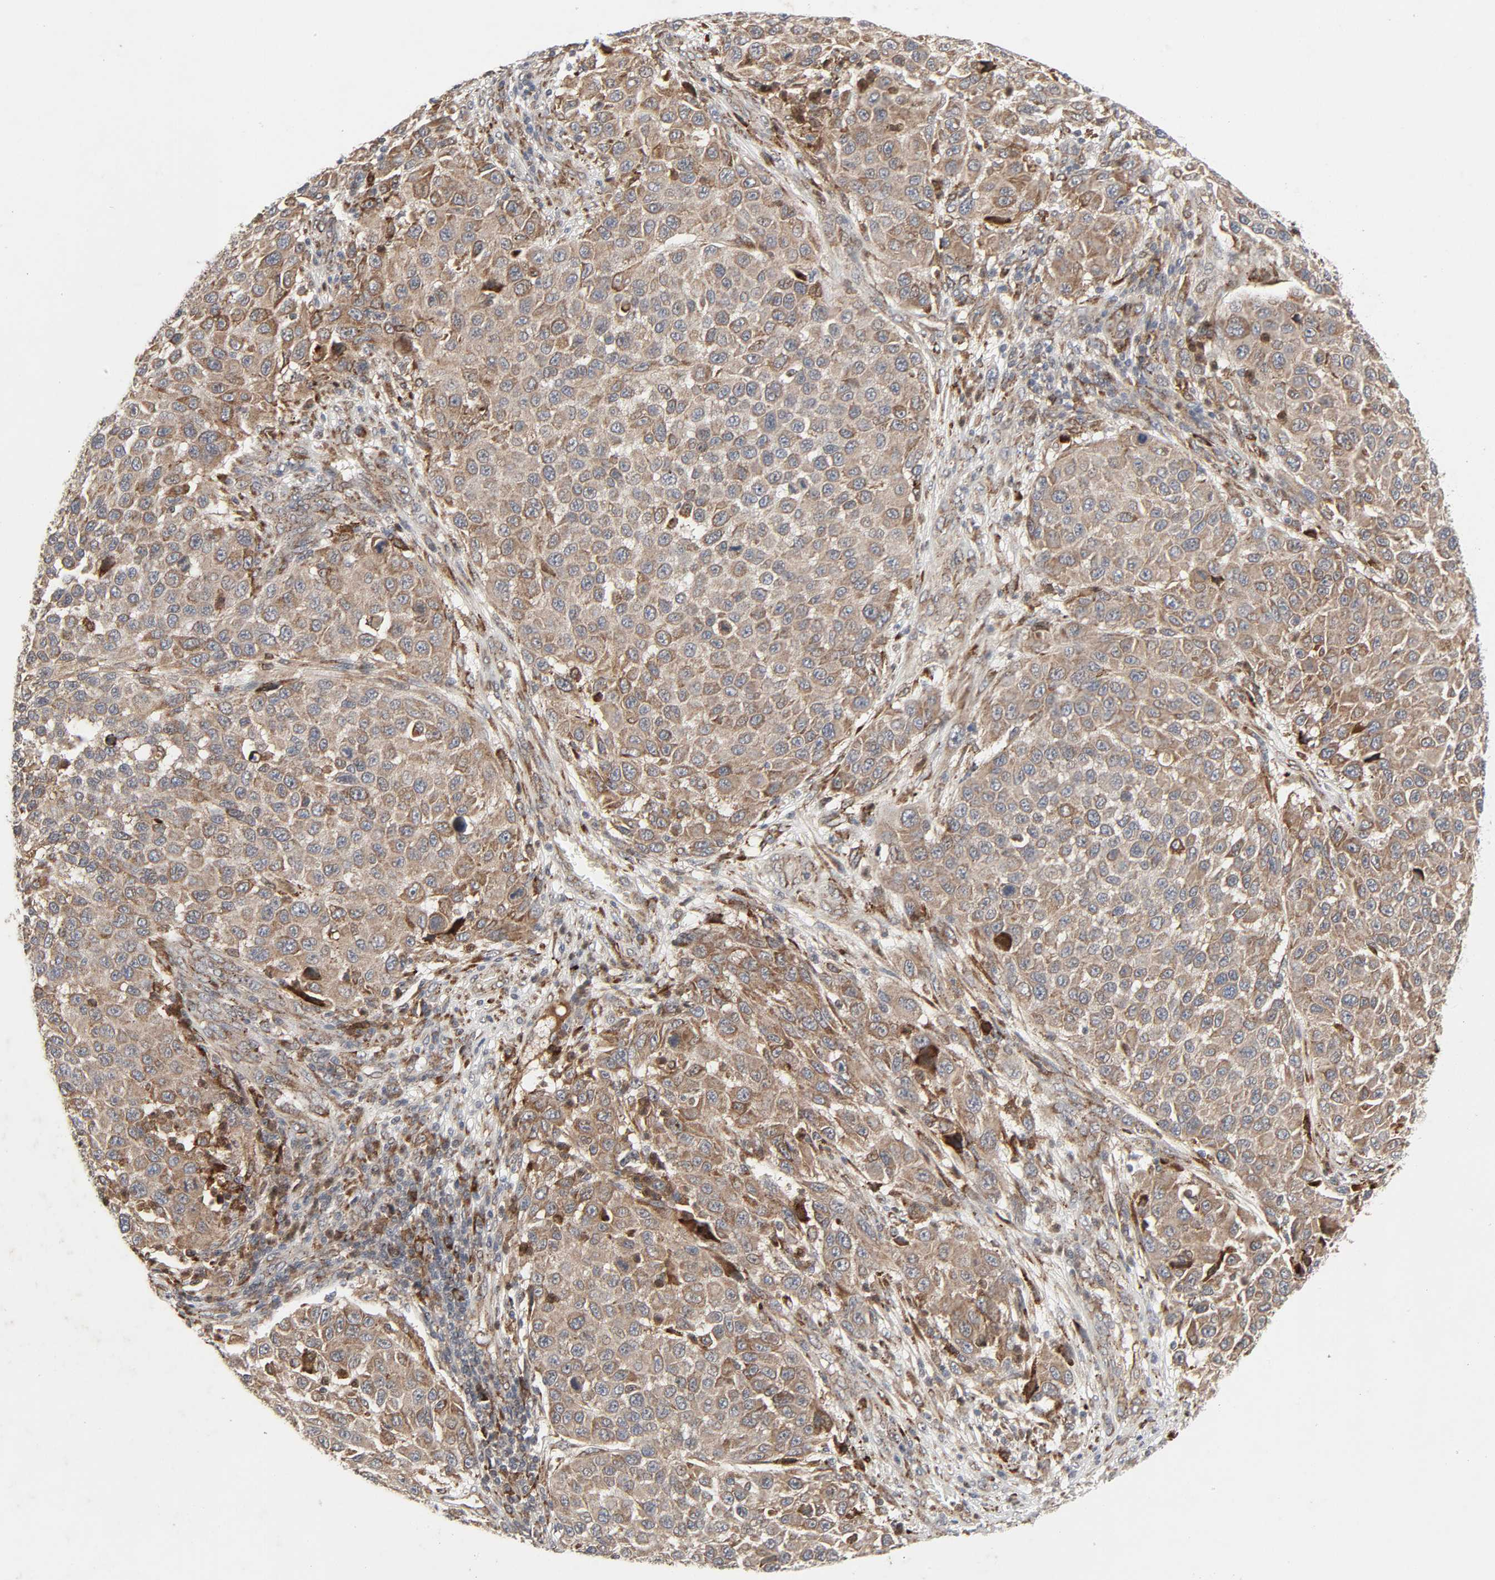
{"staining": {"intensity": "weak", "quantity": ">75%", "location": "cytoplasmic/membranous"}, "tissue": "melanoma", "cell_type": "Tumor cells", "image_type": "cancer", "snomed": [{"axis": "morphology", "description": "Malignant melanoma, Metastatic site"}, {"axis": "topography", "description": "Lymph node"}], "caption": "A histopathology image of human malignant melanoma (metastatic site) stained for a protein displays weak cytoplasmic/membranous brown staining in tumor cells. (DAB (3,3'-diaminobenzidine) = brown stain, brightfield microscopy at high magnification).", "gene": "ADCY4", "patient": {"sex": "male", "age": 61}}